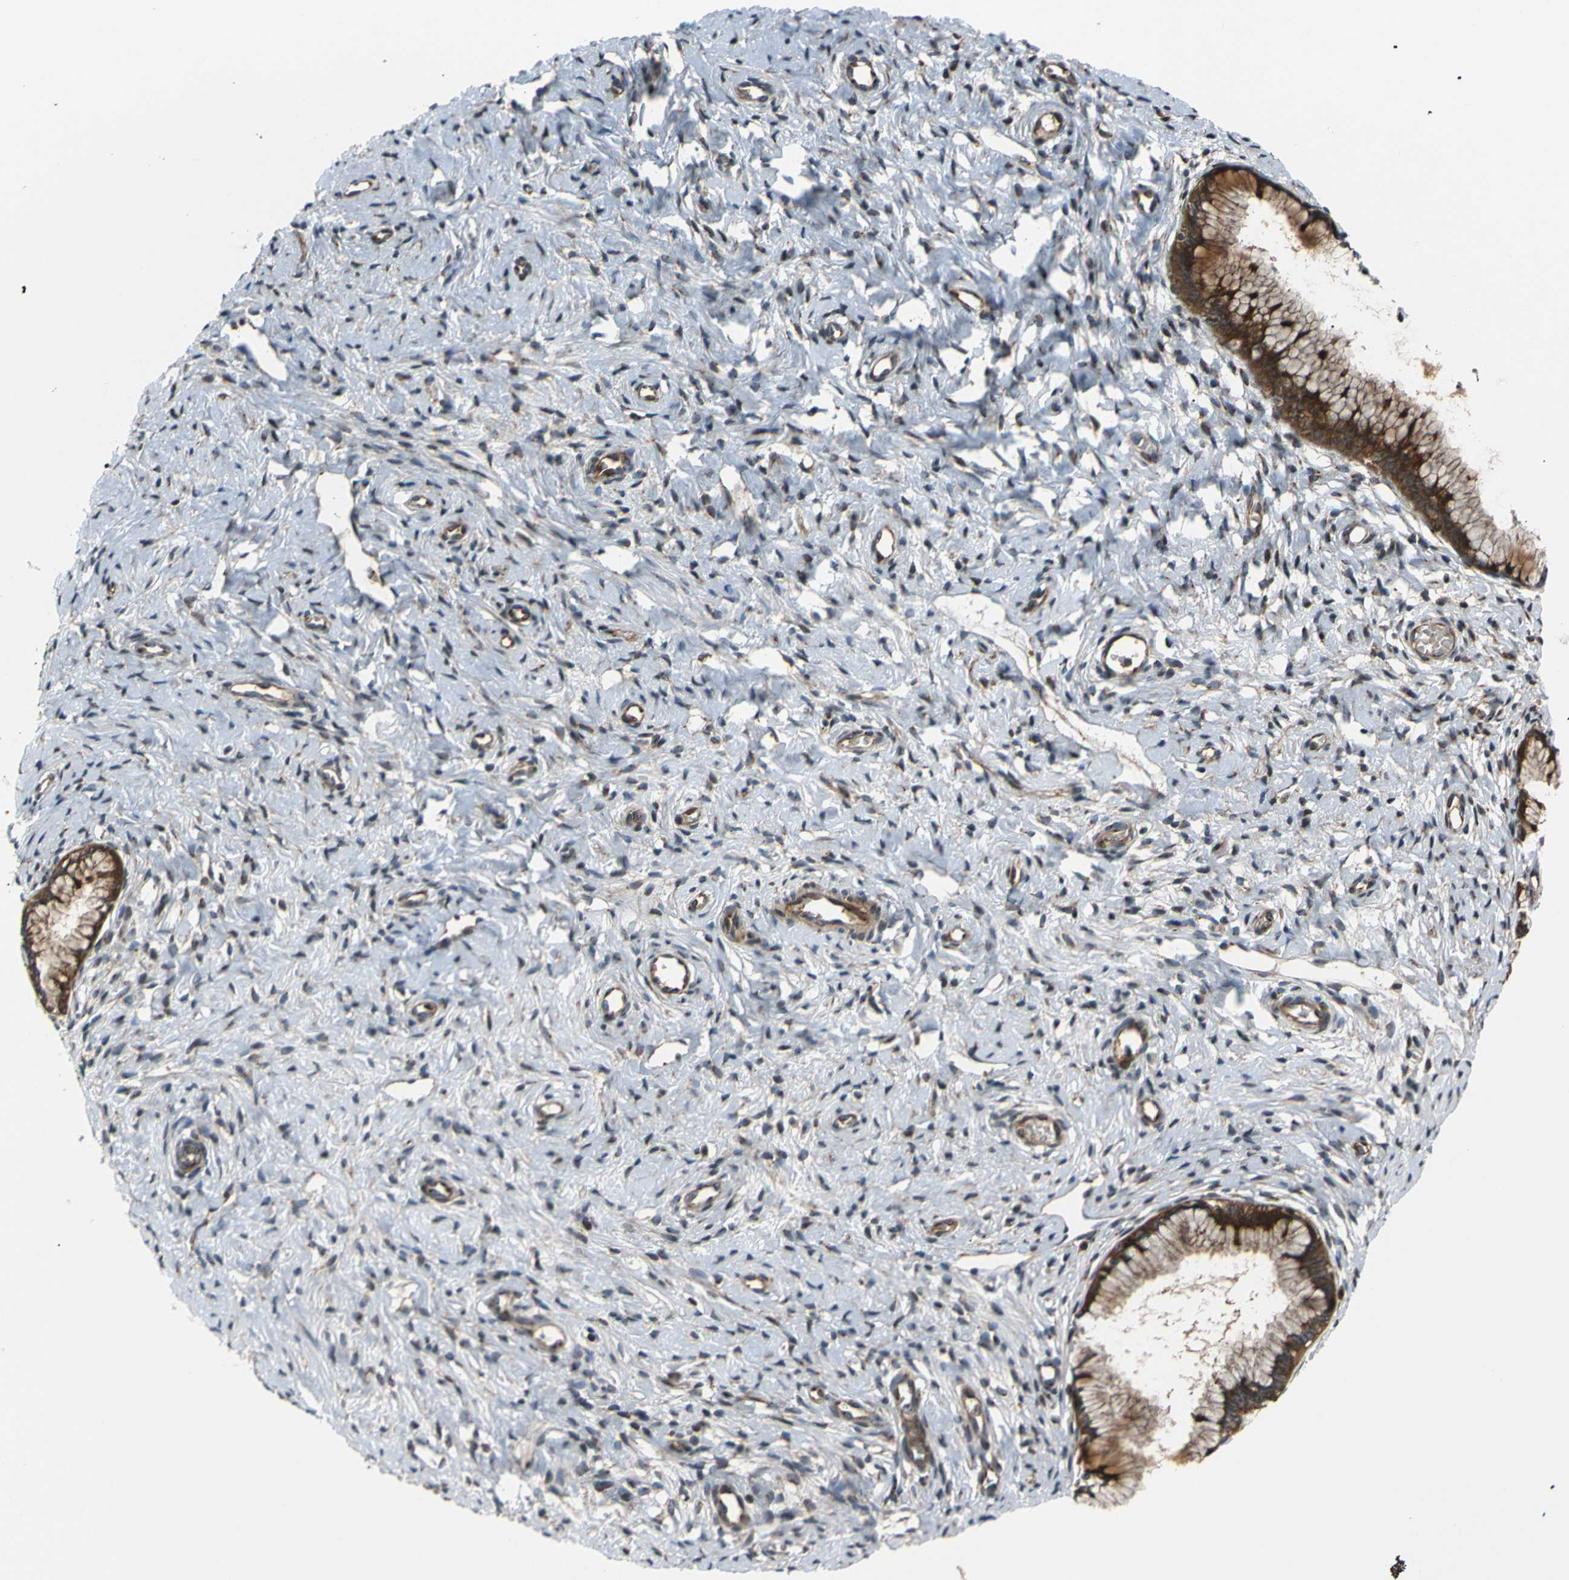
{"staining": {"intensity": "strong", "quantity": ">75%", "location": "cytoplasmic/membranous,nuclear"}, "tissue": "cervix", "cell_type": "Glandular cells", "image_type": "normal", "snomed": [{"axis": "morphology", "description": "Normal tissue, NOS"}, {"axis": "topography", "description": "Cervix"}], "caption": "Human cervix stained for a protein (brown) displays strong cytoplasmic/membranous,nuclear positive expression in about >75% of glandular cells.", "gene": "AKAP9", "patient": {"sex": "female", "age": 65}}